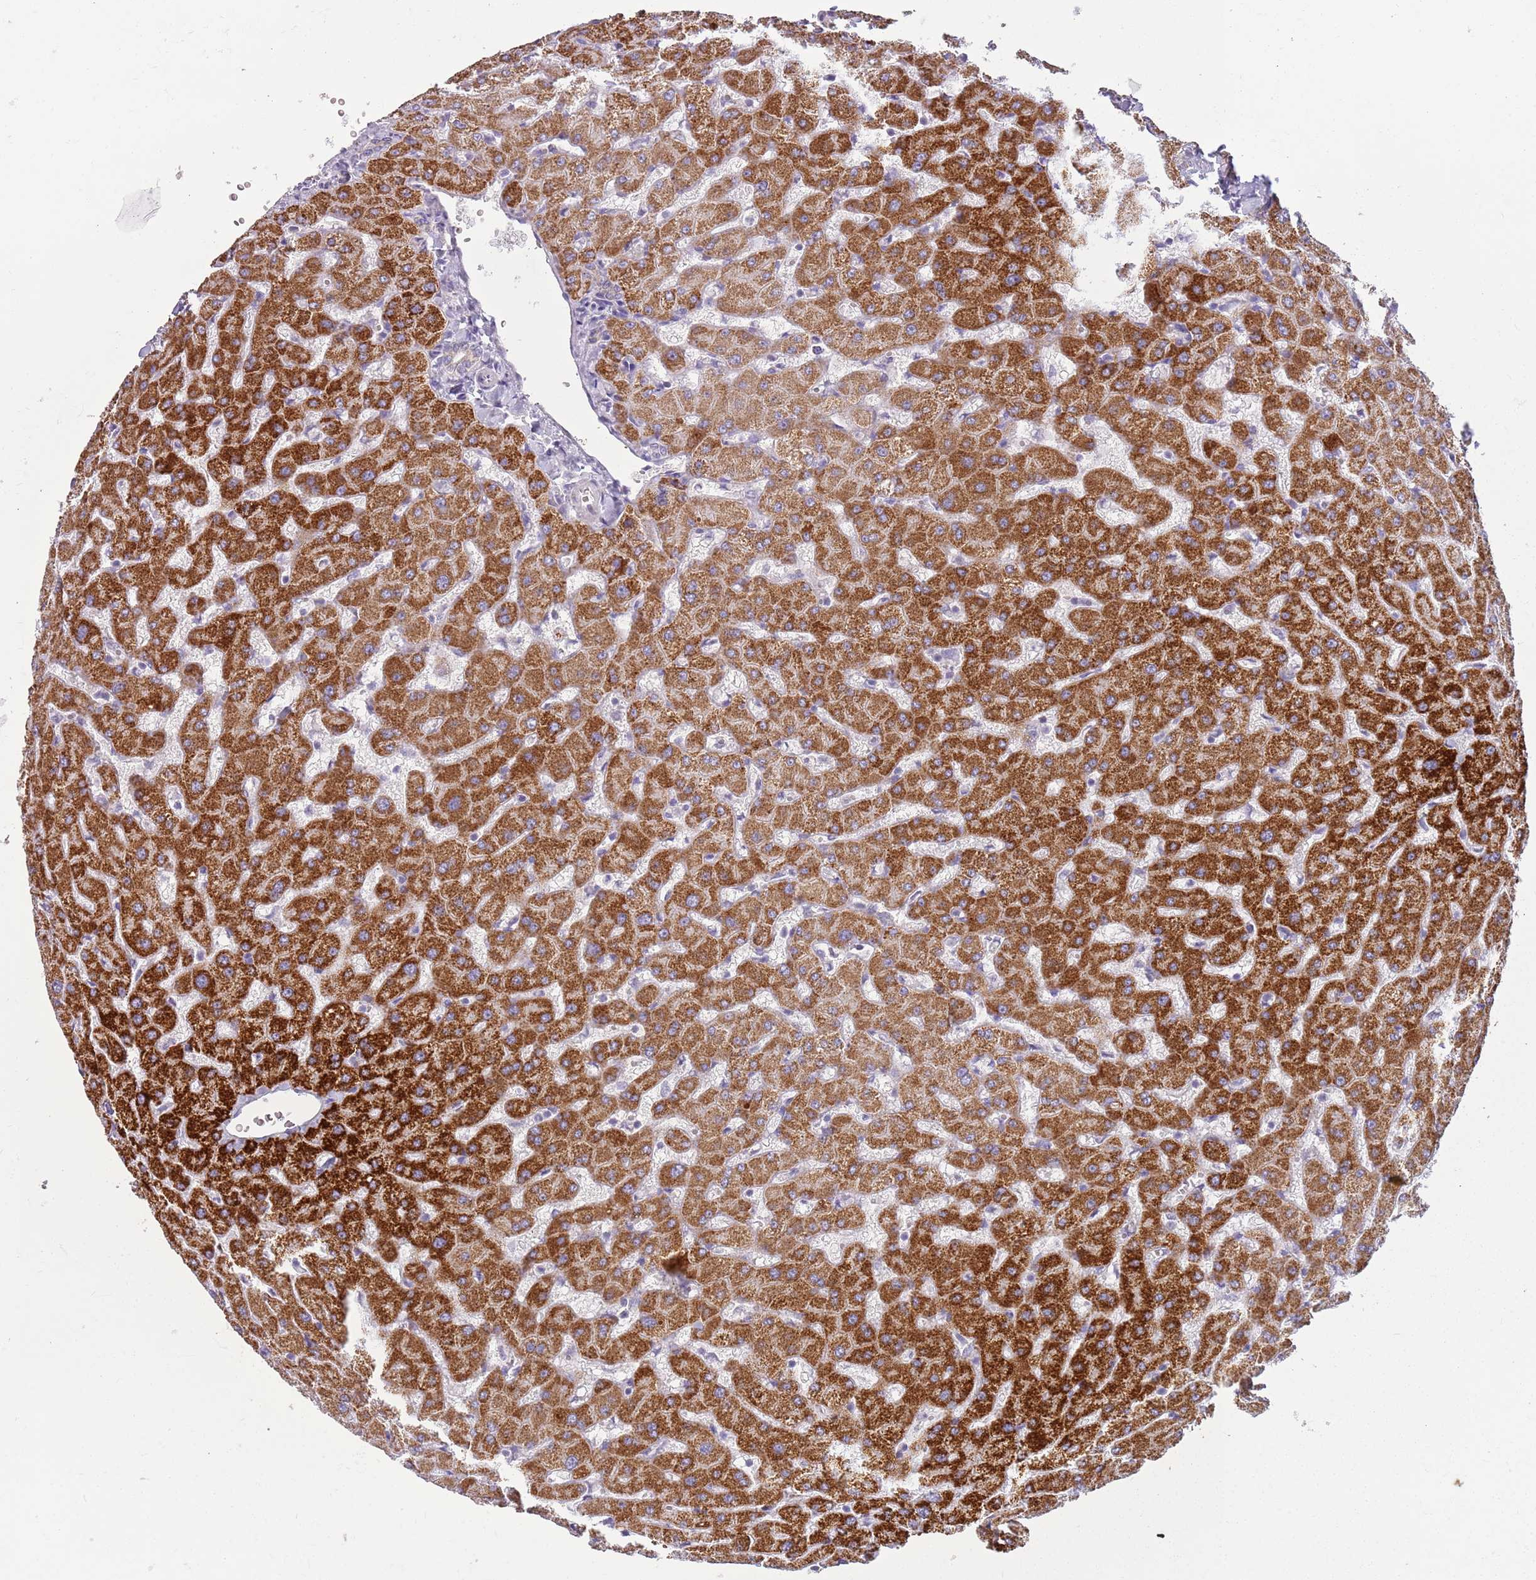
{"staining": {"intensity": "negative", "quantity": "none", "location": "none"}, "tissue": "liver", "cell_type": "Cholangiocytes", "image_type": "normal", "snomed": [{"axis": "morphology", "description": "Normal tissue, NOS"}, {"axis": "topography", "description": "Liver"}], "caption": "Immunohistochemical staining of normal human liver demonstrates no significant expression in cholangiocytes.", "gene": "RNF222", "patient": {"sex": "female", "age": 63}}